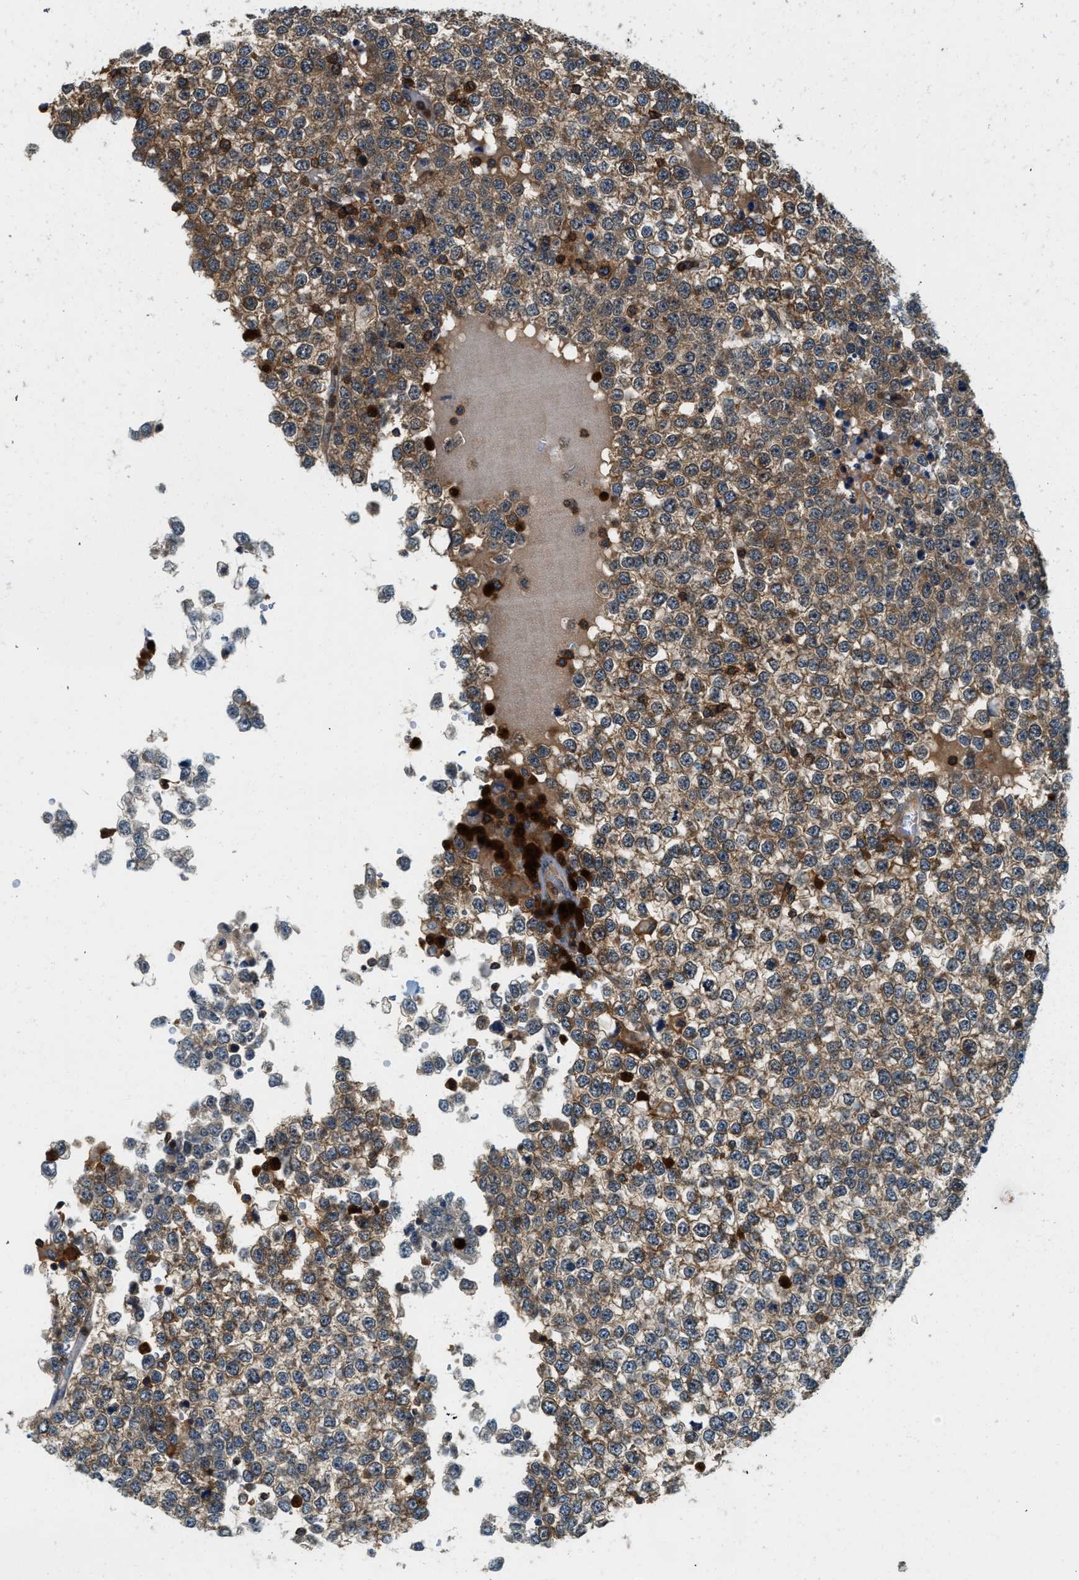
{"staining": {"intensity": "moderate", "quantity": ">75%", "location": "cytoplasmic/membranous"}, "tissue": "testis cancer", "cell_type": "Tumor cells", "image_type": "cancer", "snomed": [{"axis": "morphology", "description": "Seminoma, NOS"}, {"axis": "topography", "description": "Testis"}], "caption": "Immunohistochemical staining of human testis cancer (seminoma) exhibits medium levels of moderate cytoplasmic/membranous positivity in approximately >75% of tumor cells. (IHC, brightfield microscopy, high magnification).", "gene": "GMPPB", "patient": {"sex": "male", "age": 65}}